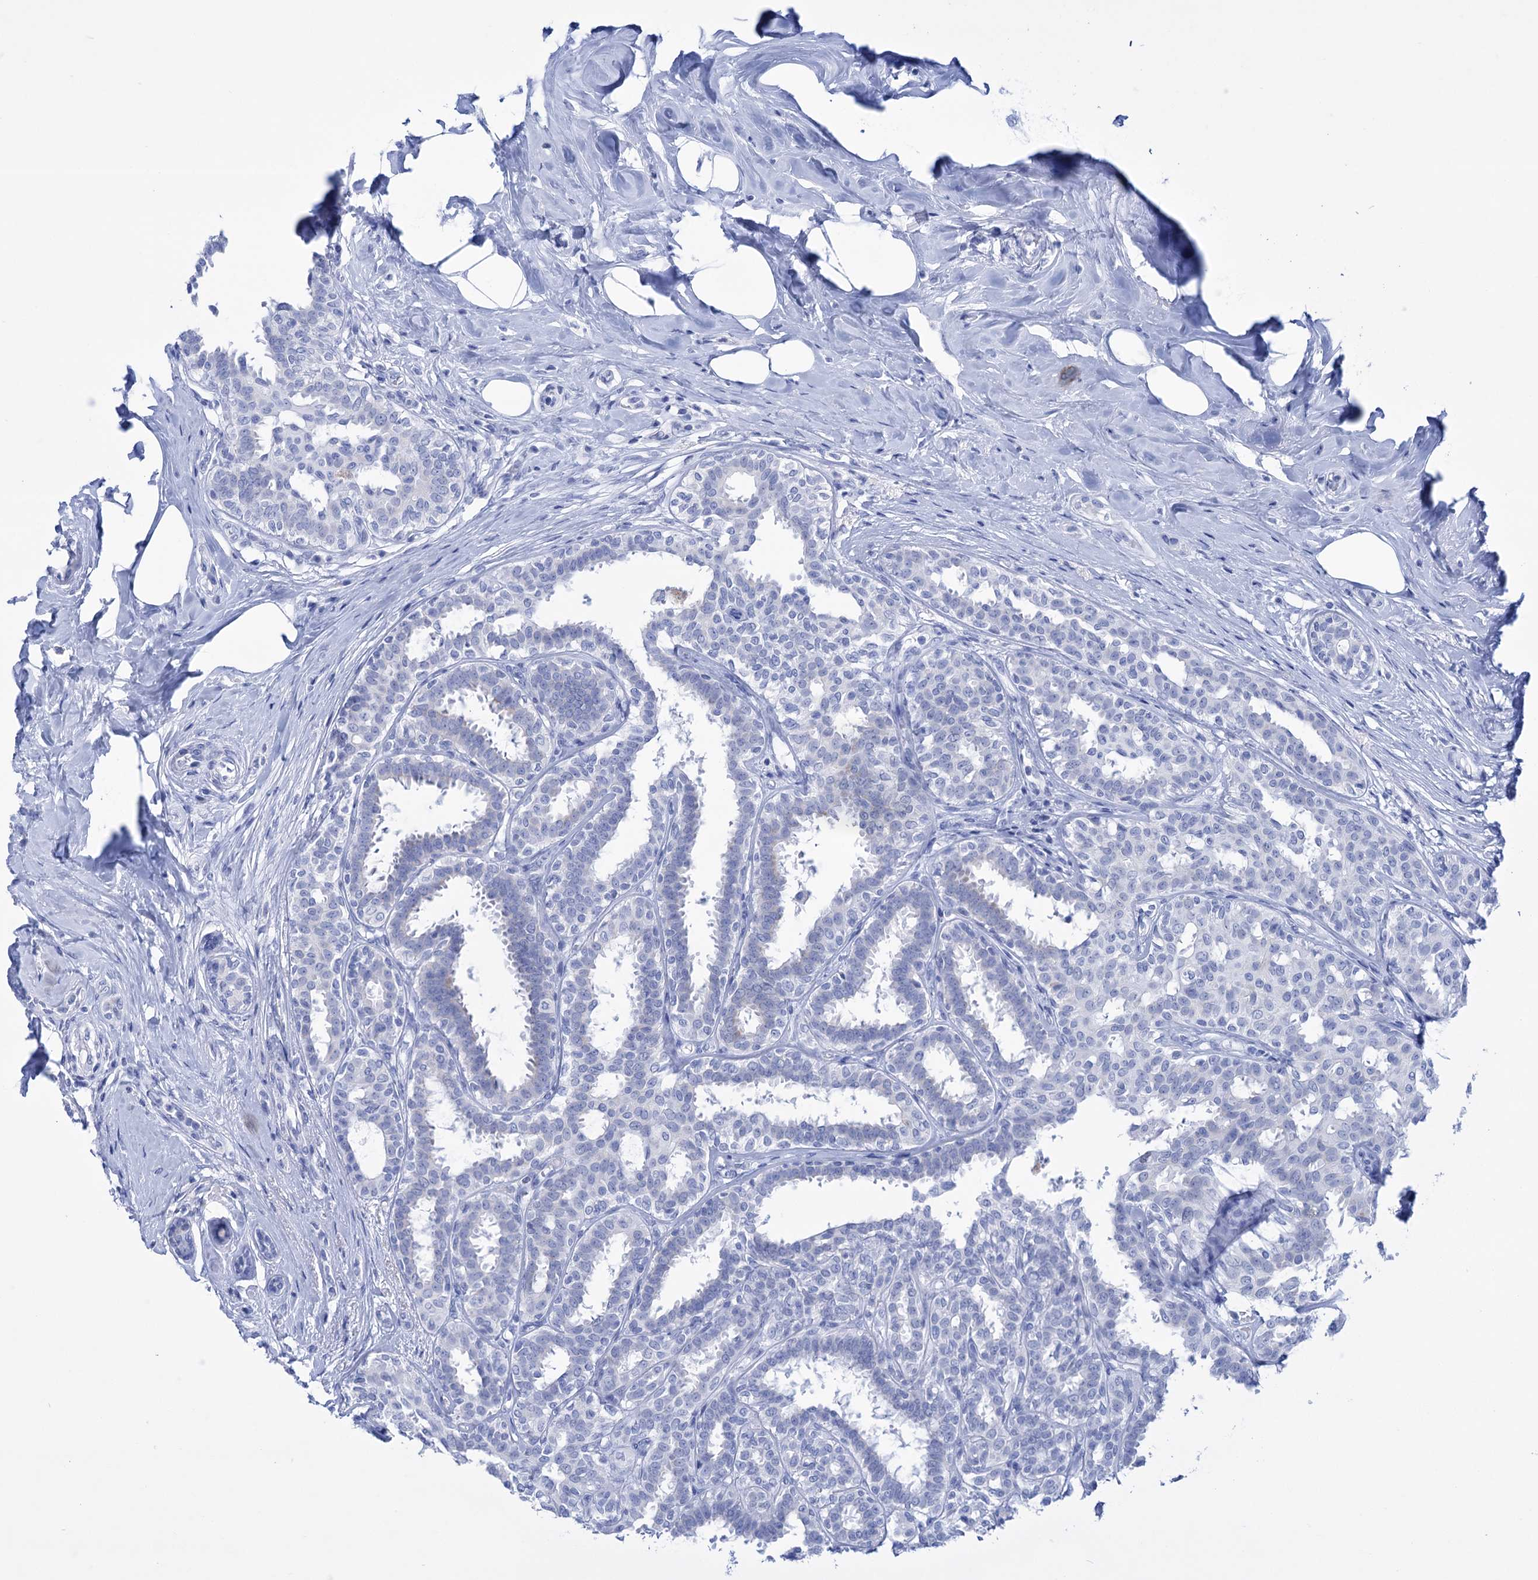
{"staining": {"intensity": "negative", "quantity": "none", "location": "none"}, "tissue": "breast cancer", "cell_type": "Tumor cells", "image_type": "cancer", "snomed": [{"axis": "morphology", "description": "Lobular carcinoma"}, {"axis": "topography", "description": "Breast"}], "caption": "Lobular carcinoma (breast) was stained to show a protein in brown. There is no significant expression in tumor cells.", "gene": "FBXW12", "patient": {"sex": "female", "age": 51}}